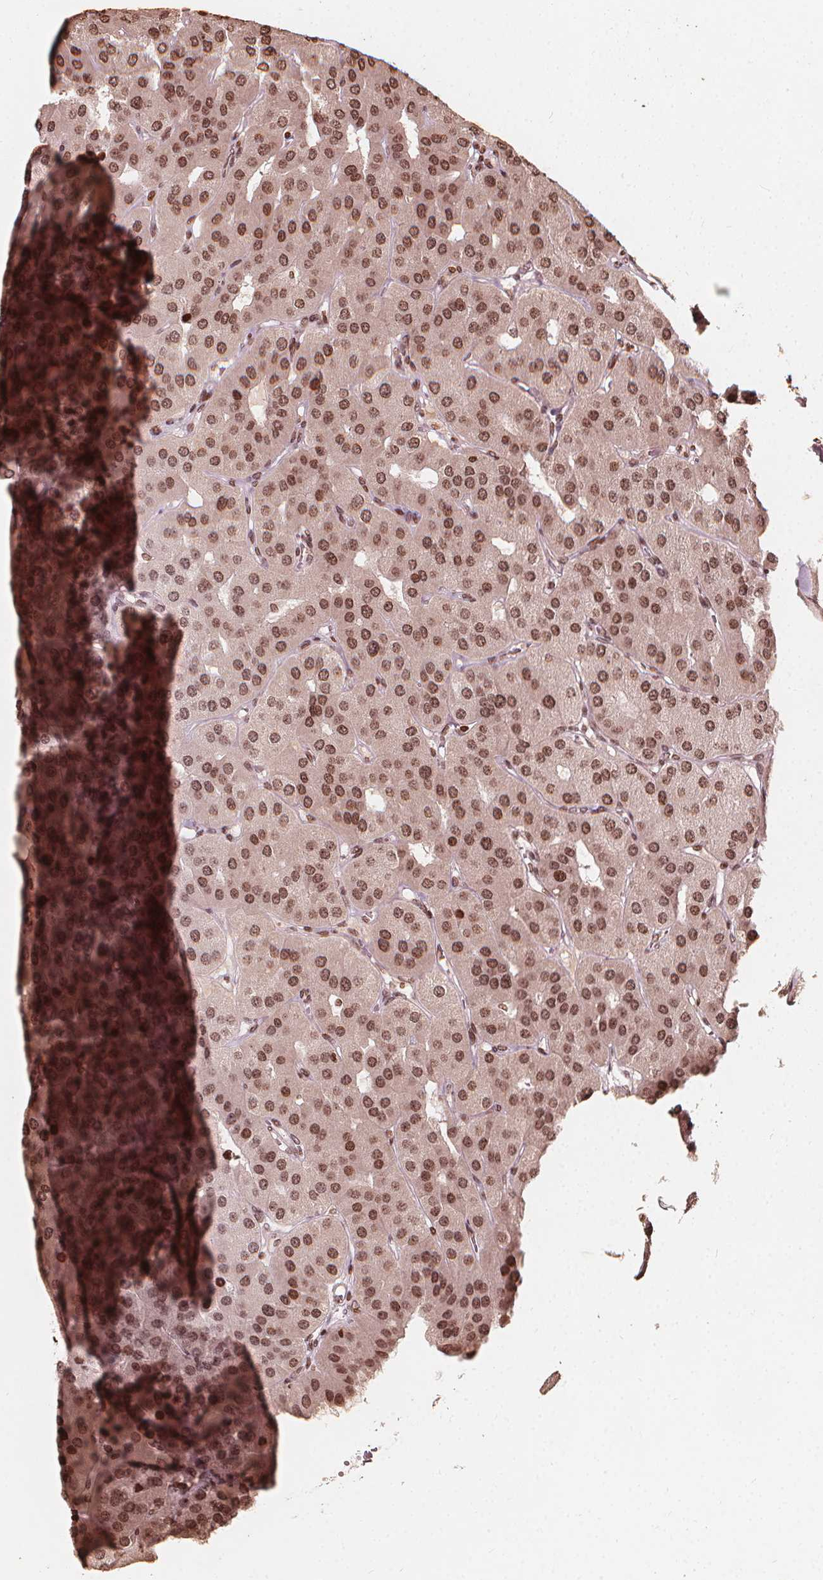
{"staining": {"intensity": "moderate", "quantity": ">75%", "location": "nuclear"}, "tissue": "parathyroid gland", "cell_type": "Glandular cells", "image_type": "normal", "snomed": [{"axis": "morphology", "description": "Normal tissue, NOS"}, {"axis": "morphology", "description": "Adenoma, NOS"}, {"axis": "topography", "description": "Parathyroid gland"}], "caption": "Unremarkable parathyroid gland demonstrates moderate nuclear staining in about >75% of glandular cells.", "gene": "H3C14", "patient": {"sex": "female", "age": 86}}